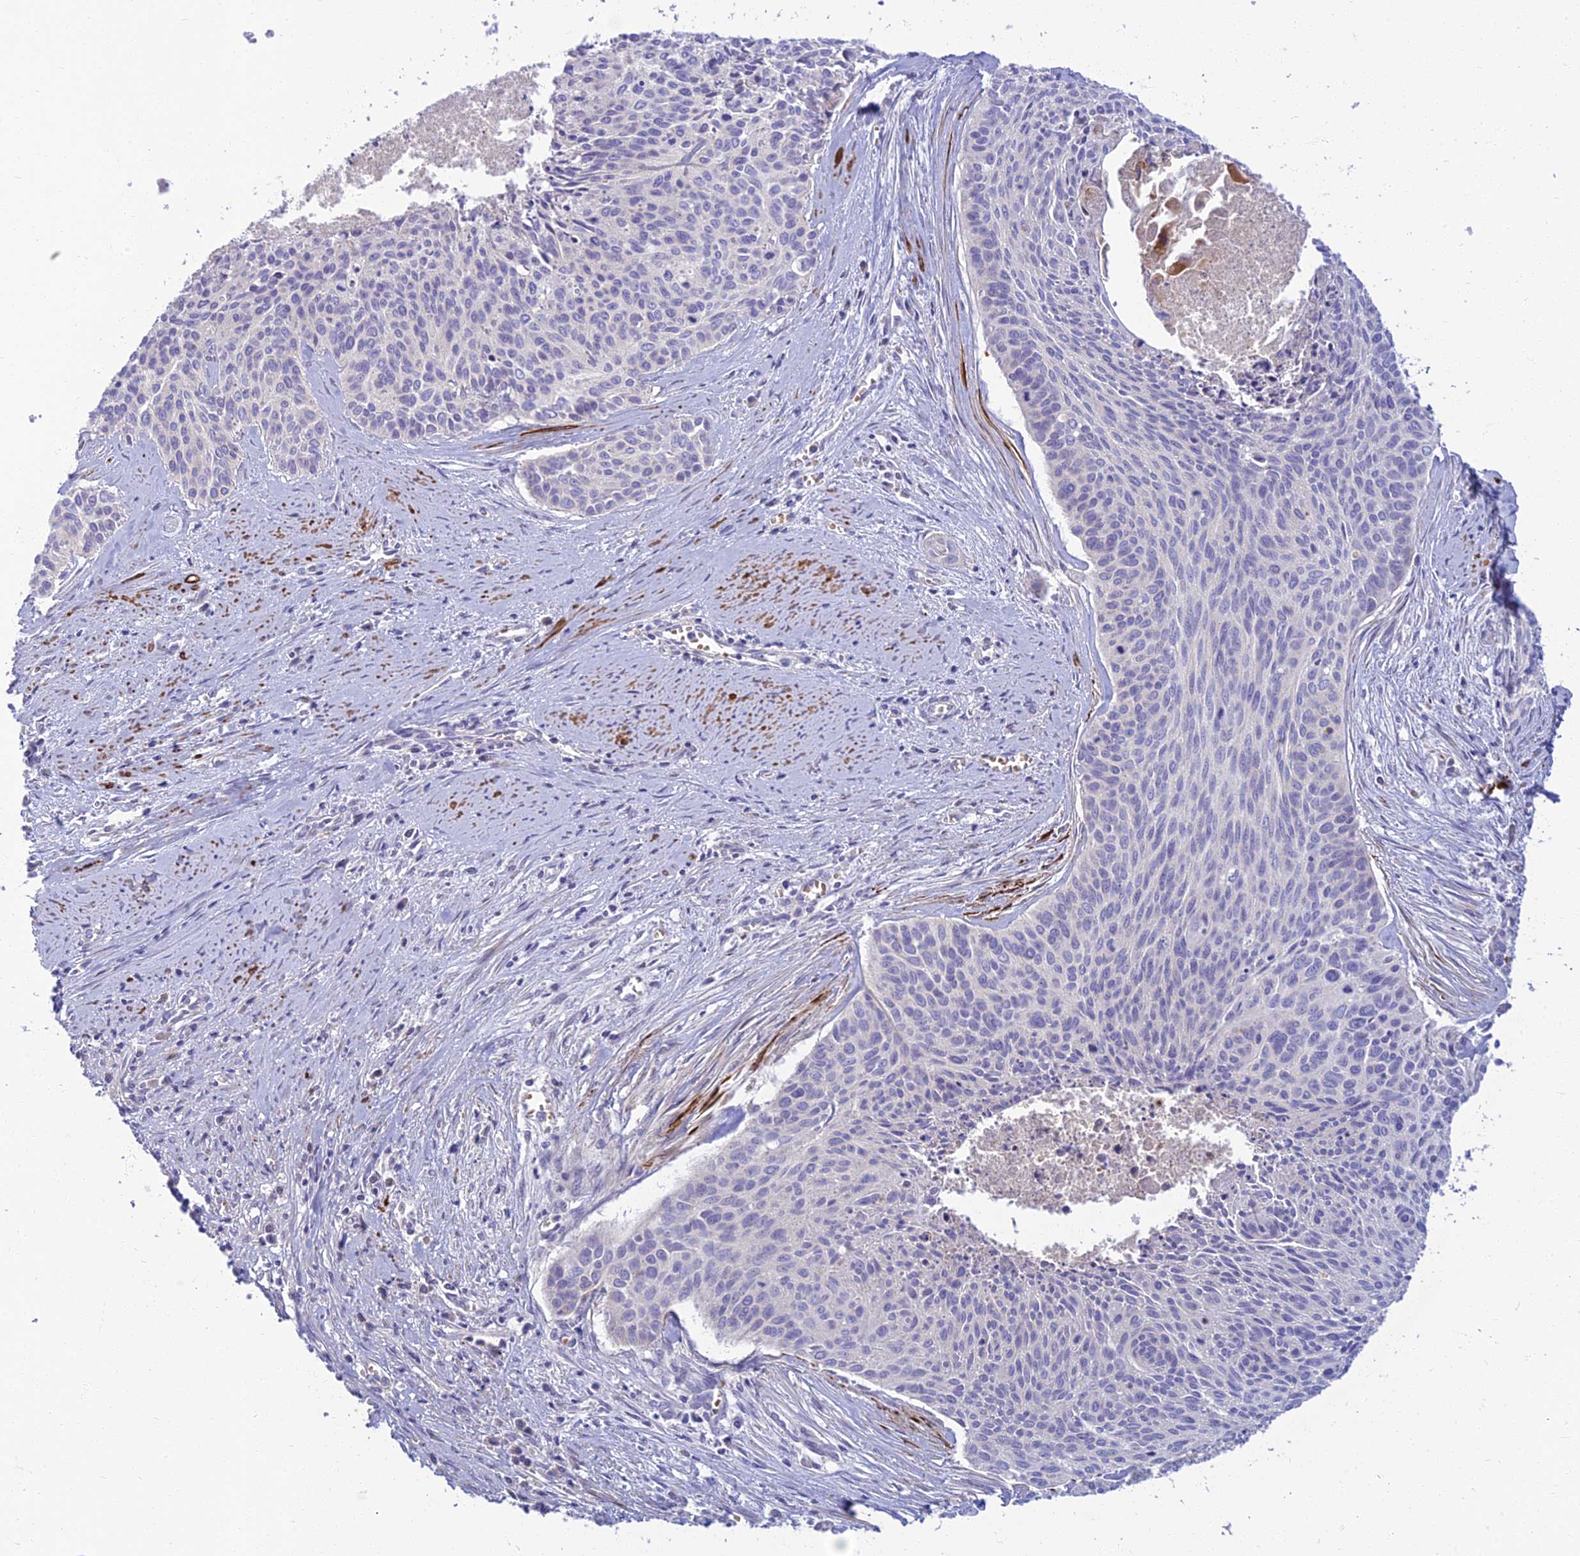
{"staining": {"intensity": "negative", "quantity": "none", "location": "none"}, "tissue": "cervical cancer", "cell_type": "Tumor cells", "image_type": "cancer", "snomed": [{"axis": "morphology", "description": "Squamous cell carcinoma, NOS"}, {"axis": "topography", "description": "Cervix"}], "caption": "IHC of cervical cancer reveals no staining in tumor cells. The staining is performed using DAB brown chromogen with nuclei counter-stained in using hematoxylin.", "gene": "CLIP4", "patient": {"sex": "female", "age": 55}}